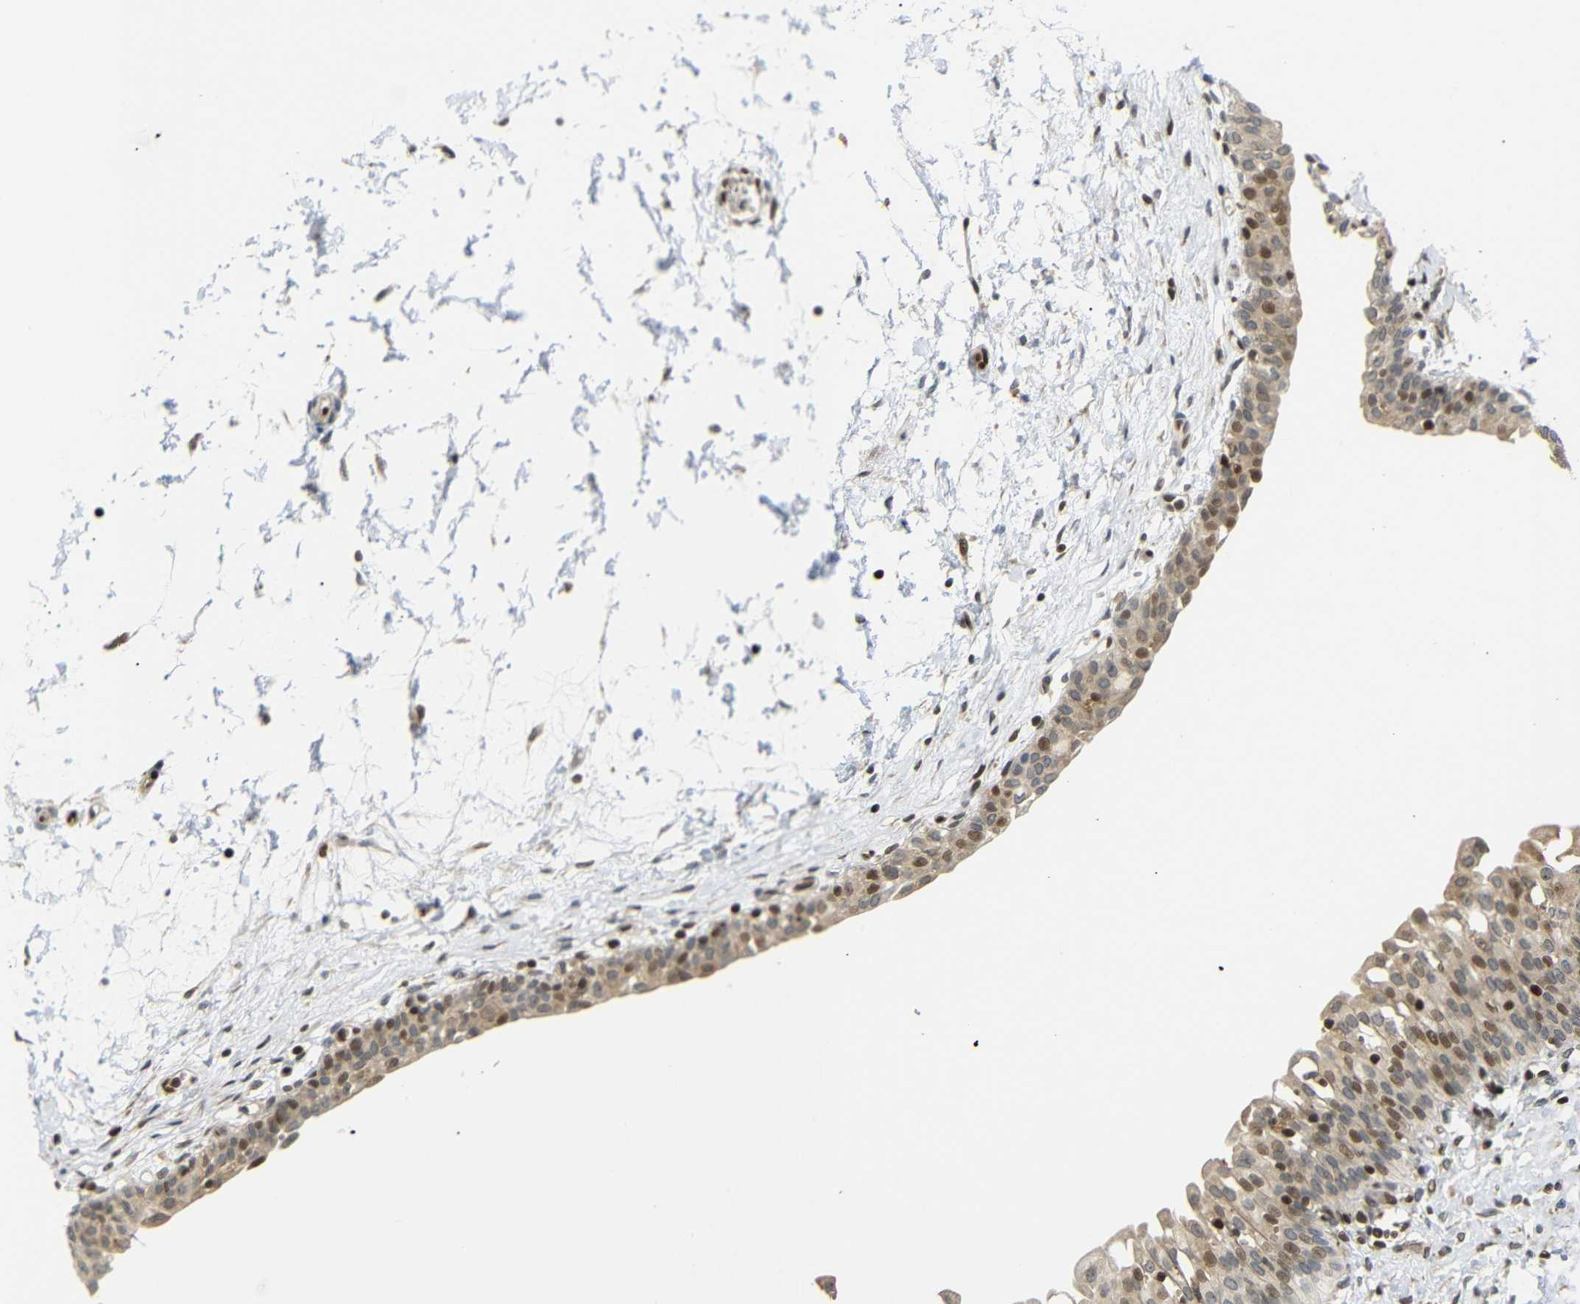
{"staining": {"intensity": "moderate", "quantity": ">75%", "location": "cytoplasmic/membranous,nuclear"}, "tissue": "urinary bladder", "cell_type": "Urothelial cells", "image_type": "normal", "snomed": [{"axis": "morphology", "description": "Normal tissue, NOS"}, {"axis": "topography", "description": "Urinary bladder"}], "caption": "This histopathology image demonstrates IHC staining of normal human urinary bladder, with medium moderate cytoplasmic/membranous,nuclear expression in approximately >75% of urothelial cells.", "gene": "SPCS2", "patient": {"sex": "male", "age": 55}}